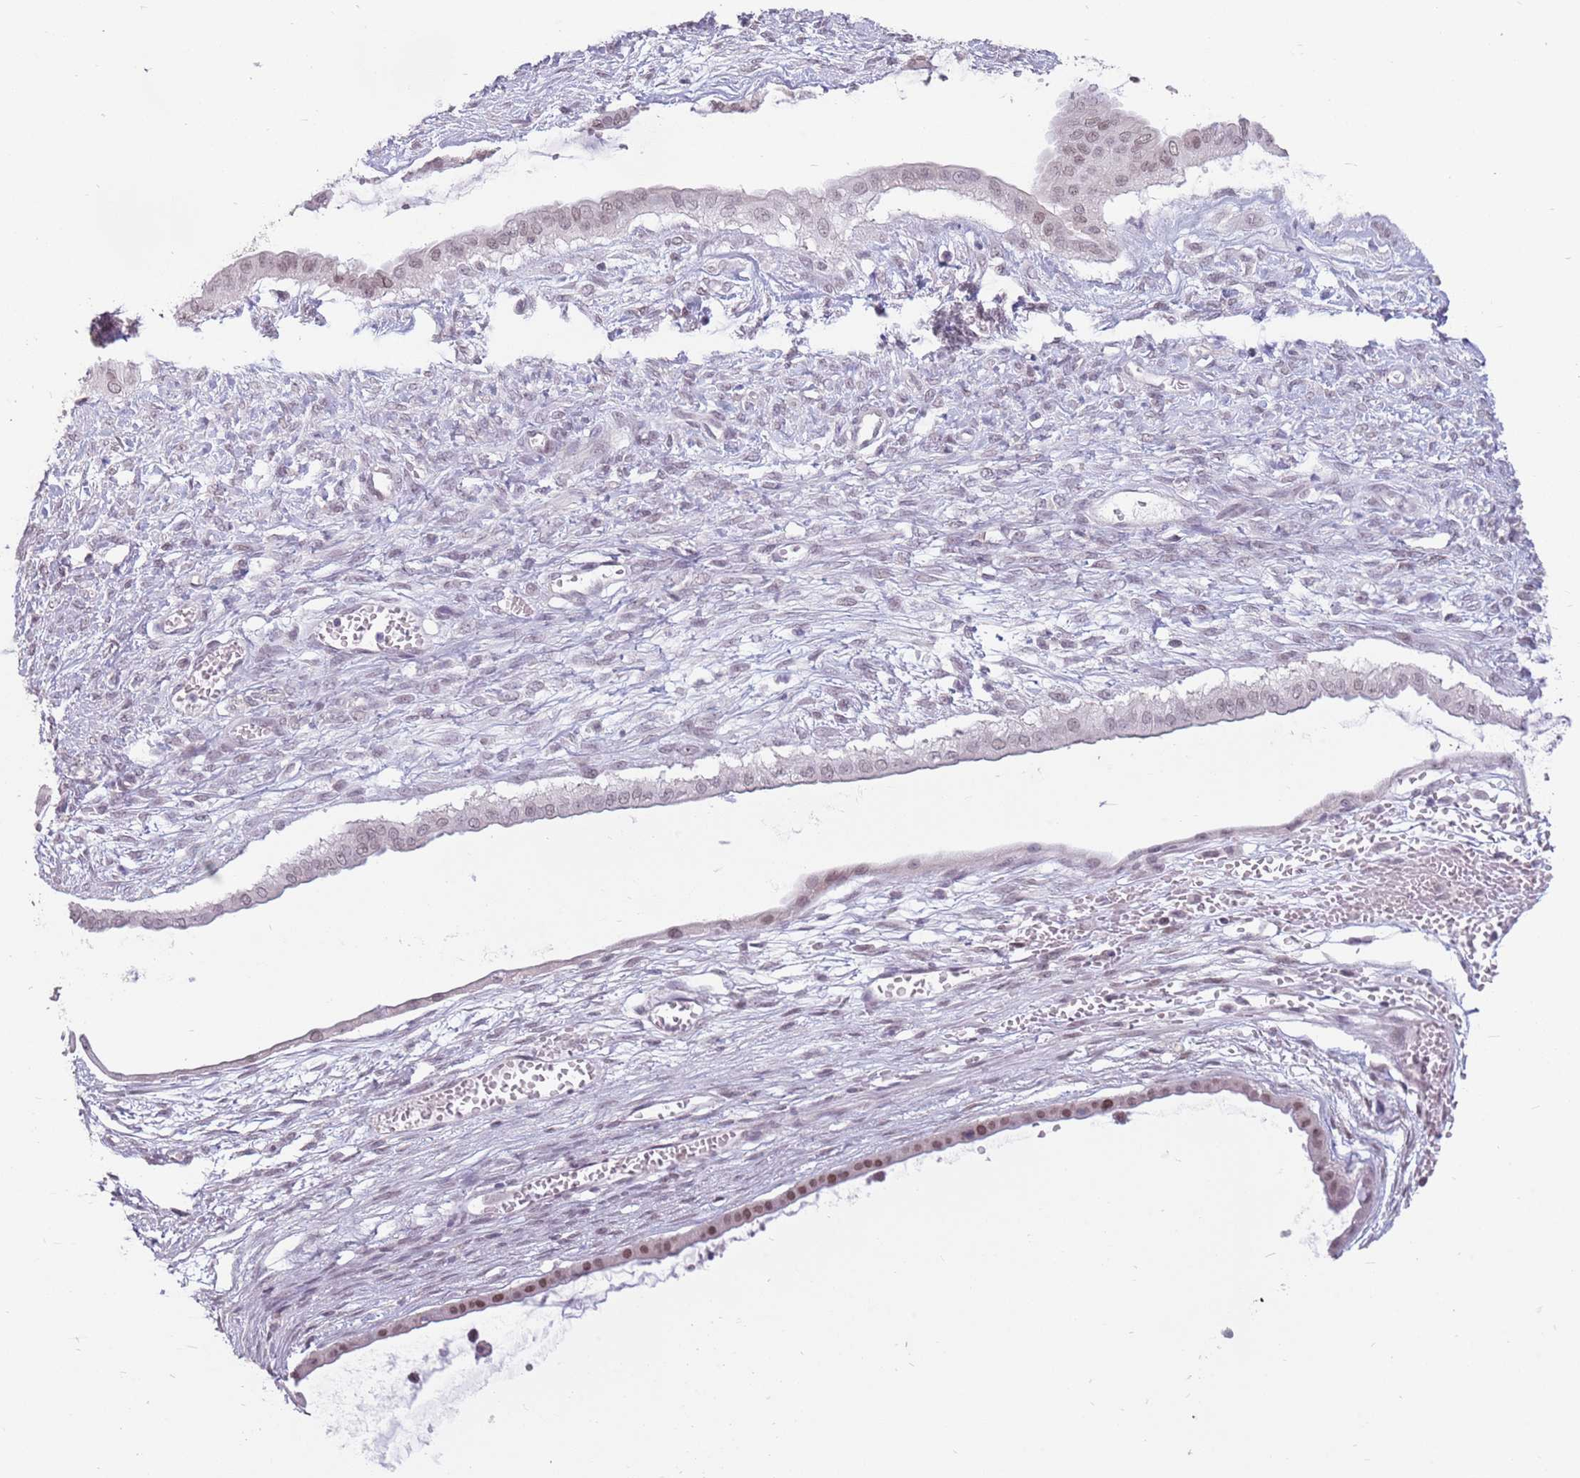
{"staining": {"intensity": "moderate", "quantity": "<25%", "location": "nuclear"}, "tissue": "ovarian cancer", "cell_type": "Tumor cells", "image_type": "cancer", "snomed": [{"axis": "morphology", "description": "Cystadenocarcinoma, mucinous, NOS"}, {"axis": "topography", "description": "Ovary"}], "caption": "Immunohistochemical staining of ovarian cancer (mucinous cystadenocarcinoma) reveals moderate nuclear protein positivity in approximately <25% of tumor cells. (Stains: DAB (3,3'-diaminobenzidine) in brown, nuclei in blue, Microscopy: brightfield microscopy at high magnification).", "gene": "ZNF574", "patient": {"sex": "female", "age": 73}}